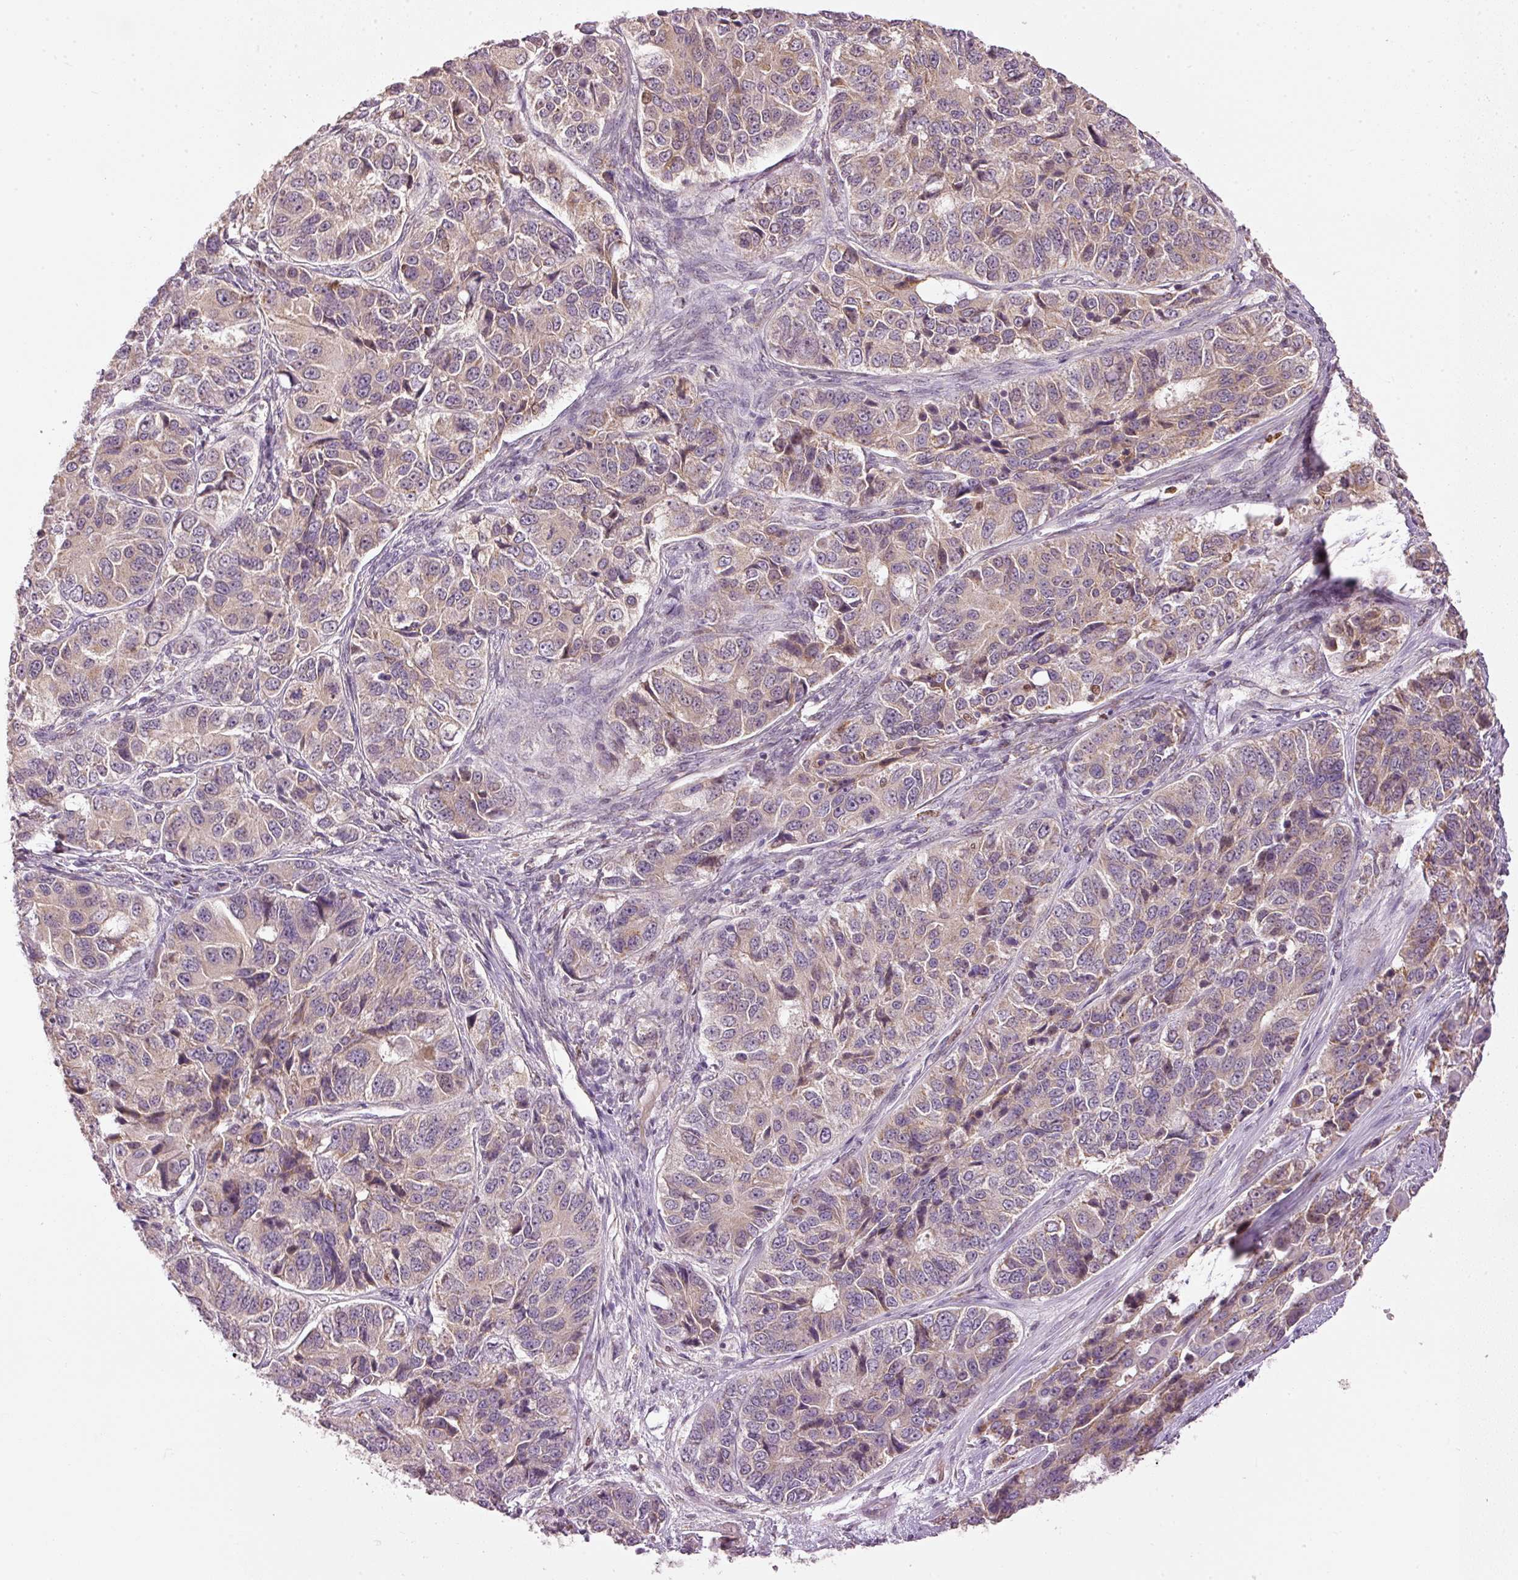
{"staining": {"intensity": "weak", "quantity": "25%-75%", "location": "cytoplasmic/membranous"}, "tissue": "ovarian cancer", "cell_type": "Tumor cells", "image_type": "cancer", "snomed": [{"axis": "morphology", "description": "Carcinoma, endometroid"}, {"axis": "topography", "description": "Ovary"}], "caption": "Human endometroid carcinoma (ovarian) stained with a protein marker displays weak staining in tumor cells.", "gene": "MTHFD1L", "patient": {"sex": "female", "age": 51}}